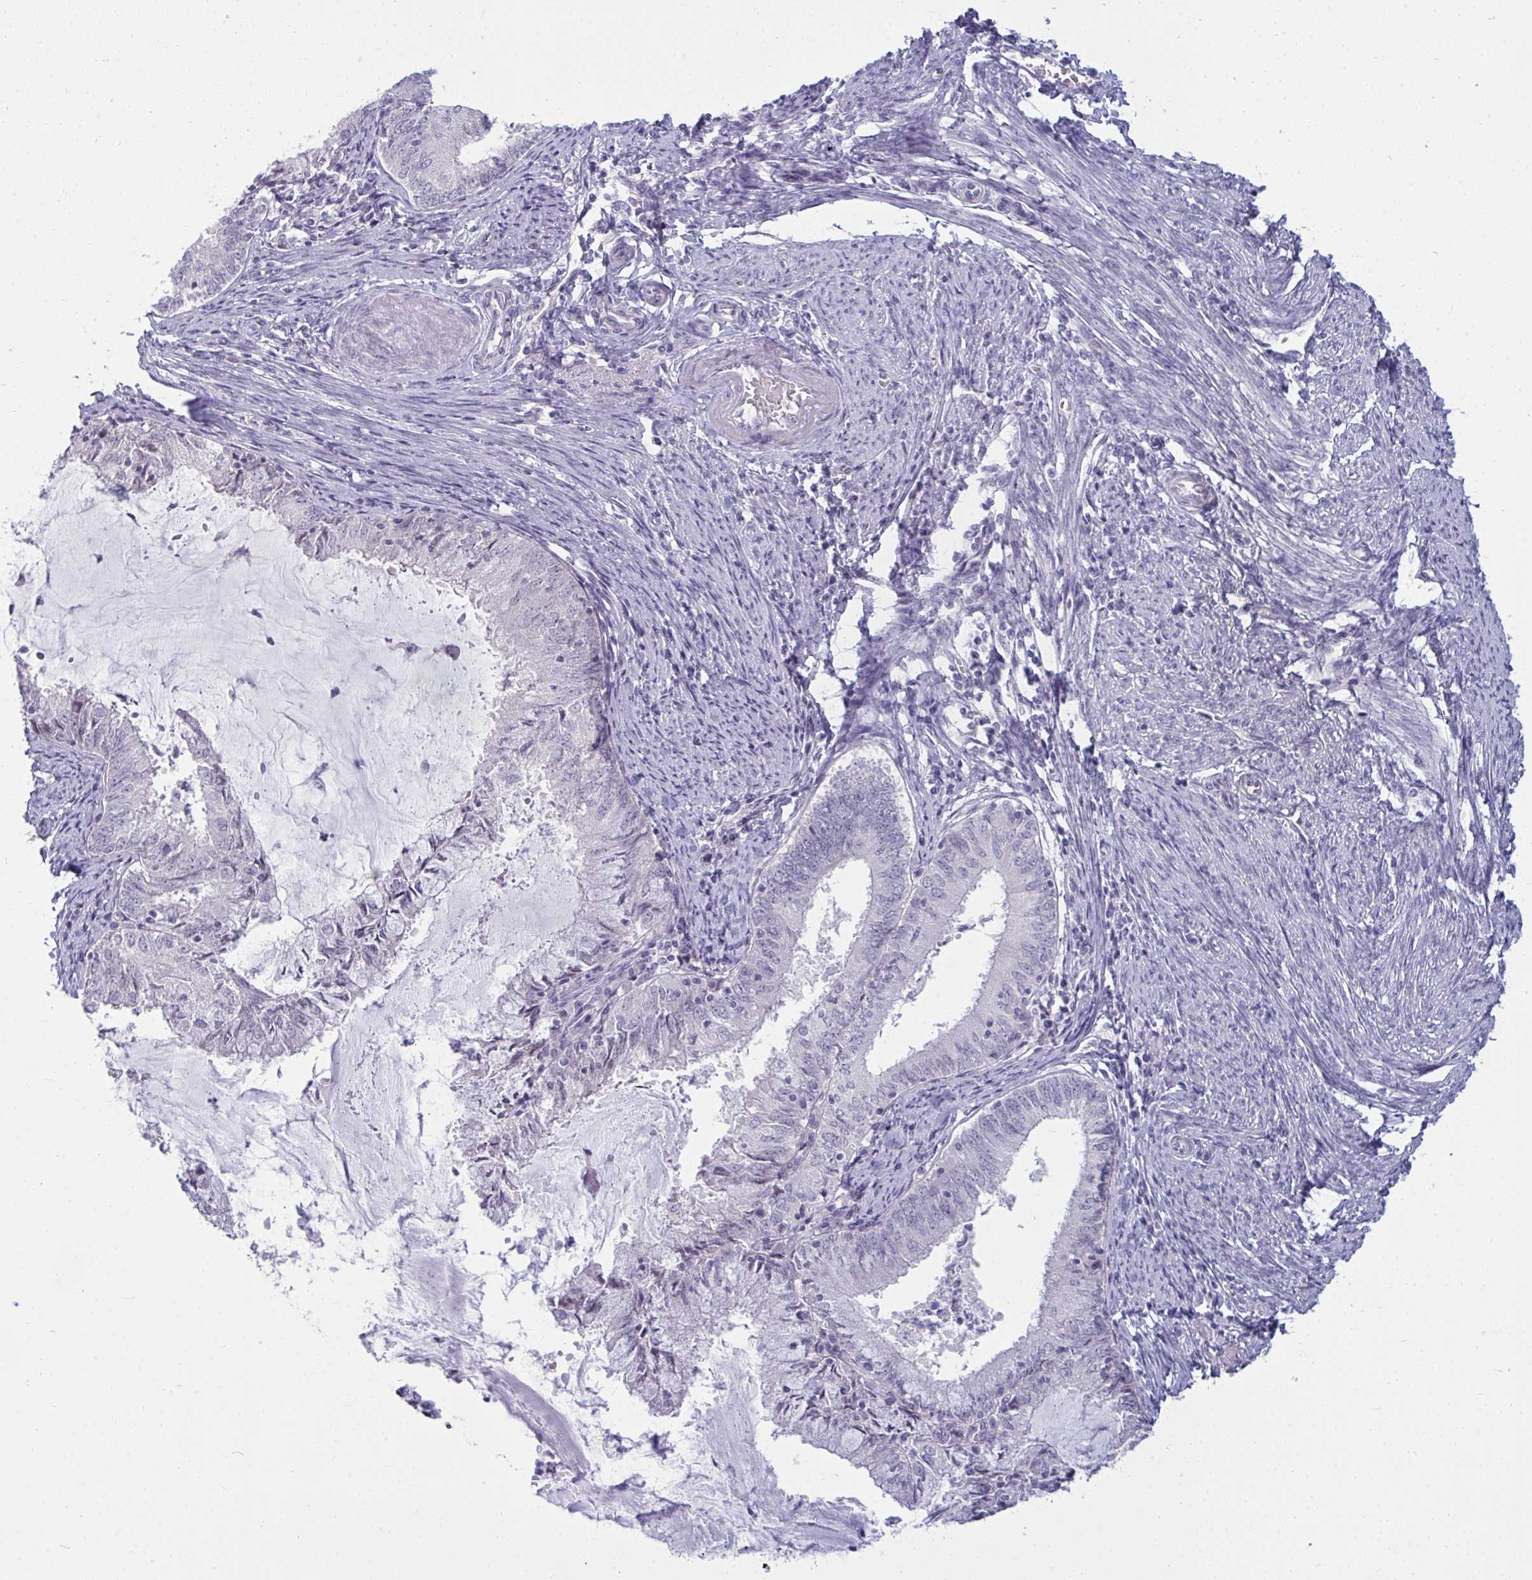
{"staining": {"intensity": "negative", "quantity": "none", "location": "none"}, "tissue": "endometrial cancer", "cell_type": "Tumor cells", "image_type": "cancer", "snomed": [{"axis": "morphology", "description": "Adenocarcinoma, NOS"}, {"axis": "topography", "description": "Endometrium"}], "caption": "This is an immunohistochemistry (IHC) histopathology image of endometrial adenocarcinoma. There is no expression in tumor cells.", "gene": "RNASEH1", "patient": {"sex": "female", "age": 57}}